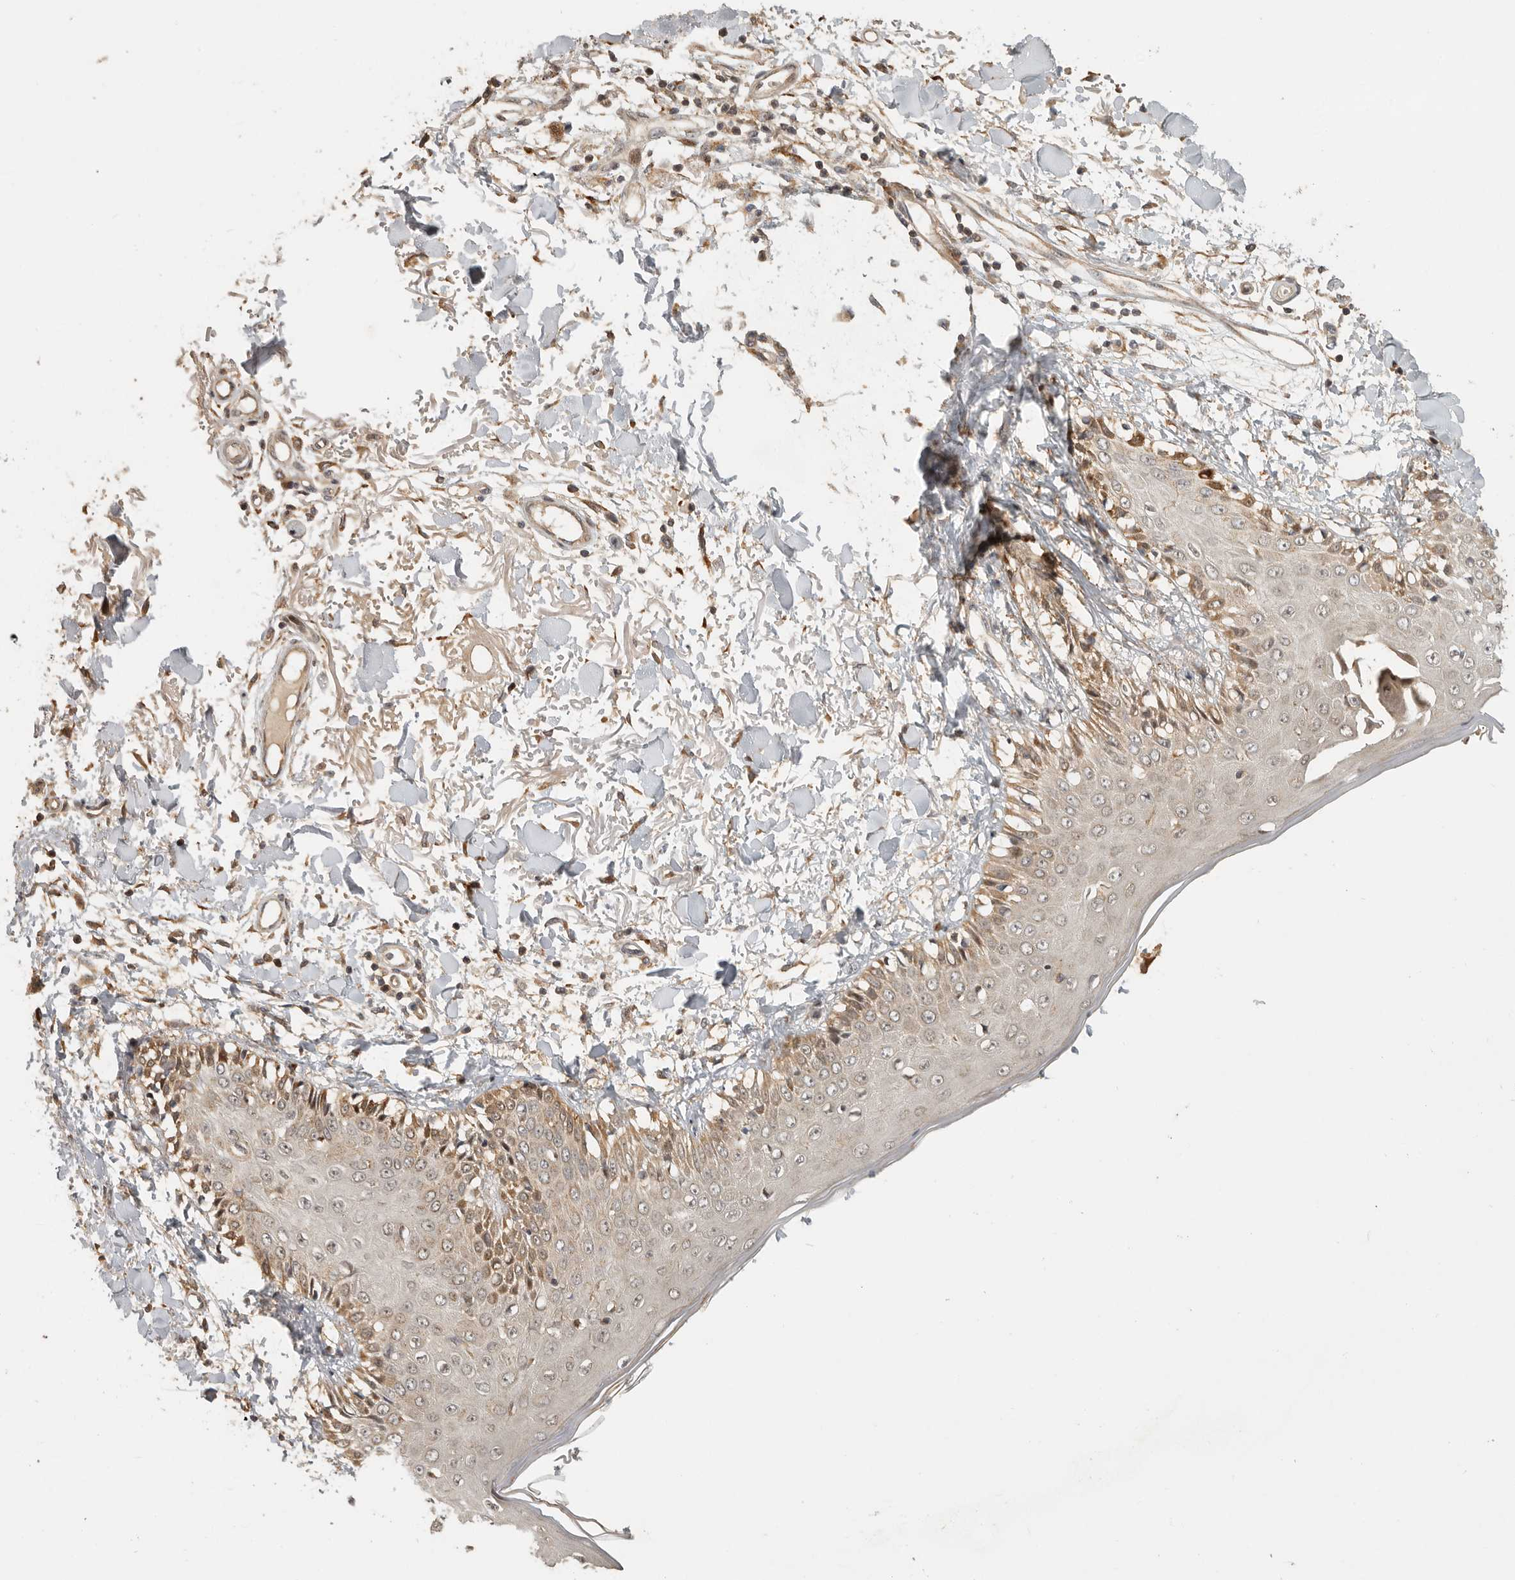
{"staining": {"intensity": "moderate", "quantity": ">75%", "location": "cytoplasmic/membranous"}, "tissue": "skin", "cell_type": "Fibroblasts", "image_type": "normal", "snomed": [{"axis": "morphology", "description": "Normal tissue, NOS"}, {"axis": "morphology", "description": "Squamous cell carcinoma, NOS"}, {"axis": "topography", "description": "Skin"}, {"axis": "topography", "description": "Peripheral nerve tissue"}], "caption": "Immunohistochemistry (DAB) staining of unremarkable skin displays moderate cytoplasmic/membranous protein expression in about >75% of fibroblasts.", "gene": "SWT1", "patient": {"sex": "male", "age": 83}}